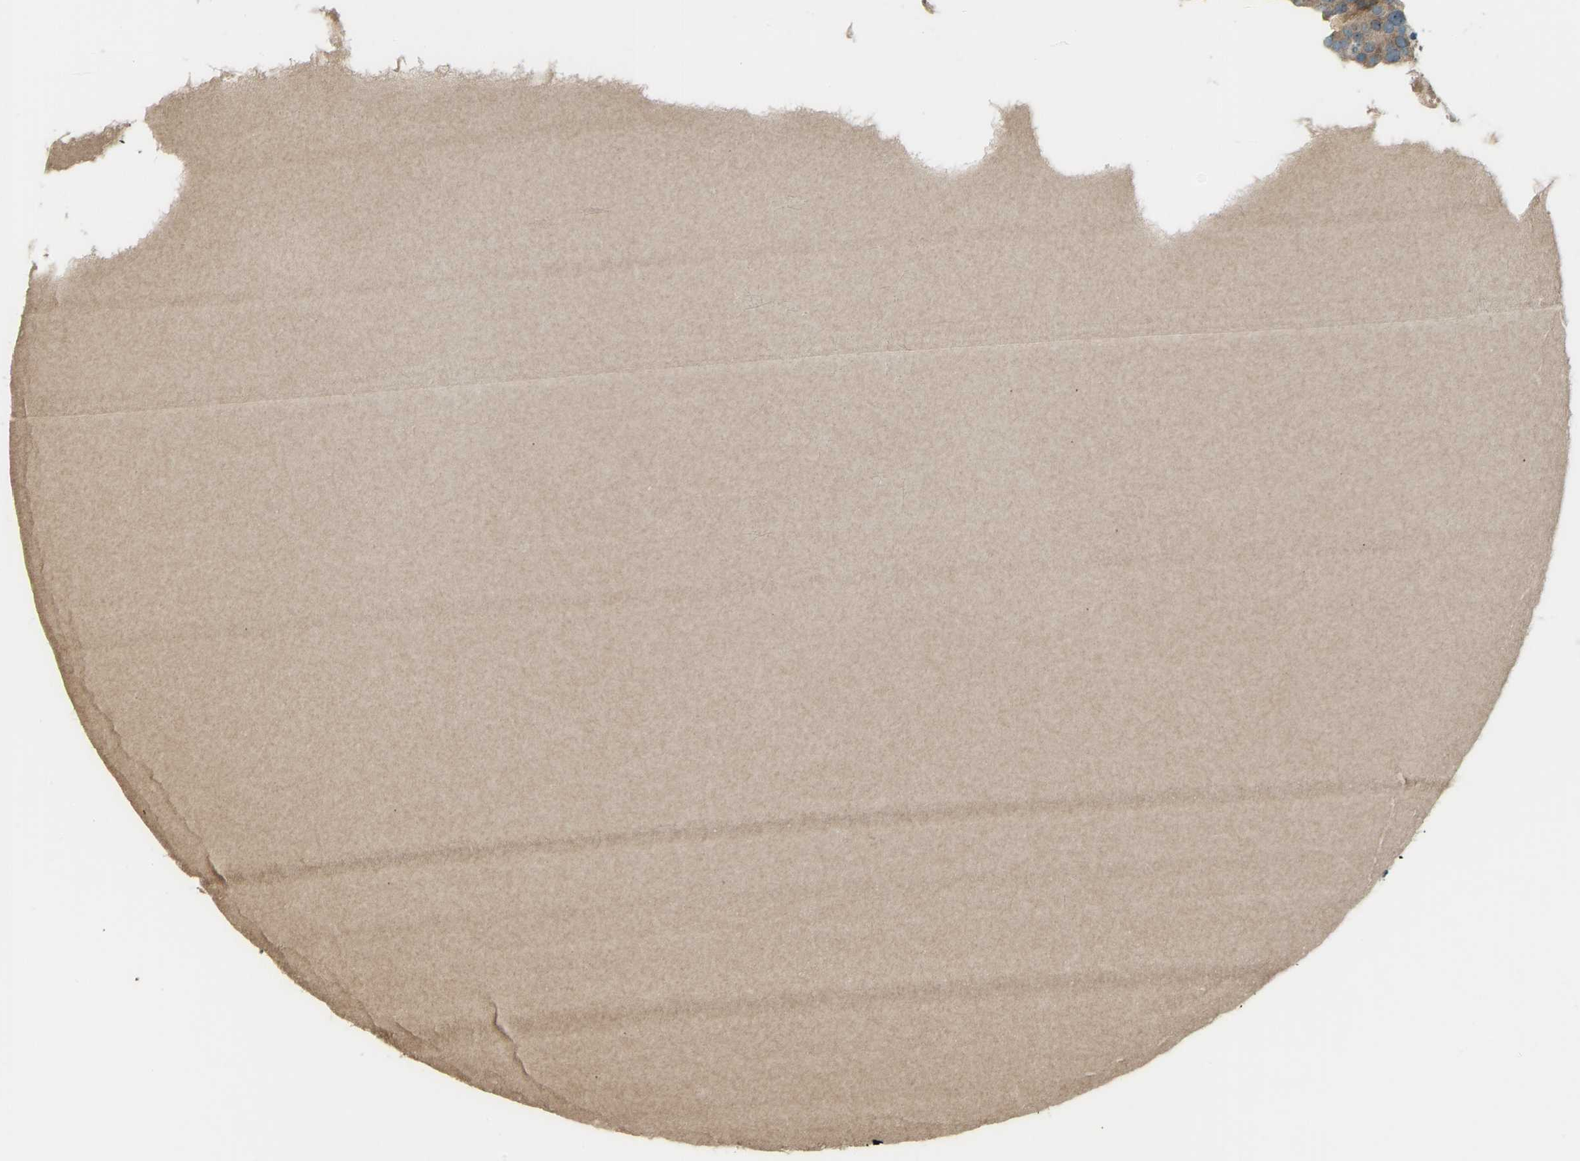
{"staining": {"intensity": "moderate", "quantity": ">75%", "location": "cytoplasmic/membranous"}, "tissue": "testis cancer", "cell_type": "Tumor cells", "image_type": "cancer", "snomed": [{"axis": "morphology", "description": "Seminoma, NOS"}, {"axis": "topography", "description": "Testis"}], "caption": "Testis cancer was stained to show a protein in brown. There is medium levels of moderate cytoplasmic/membranous positivity in approximately >75% of tumor cells. (Brightfield microscopy of DAB IHC at high magnification).", "gene": "SVOPL", "patient": {"sex": "male", "age": 71}}